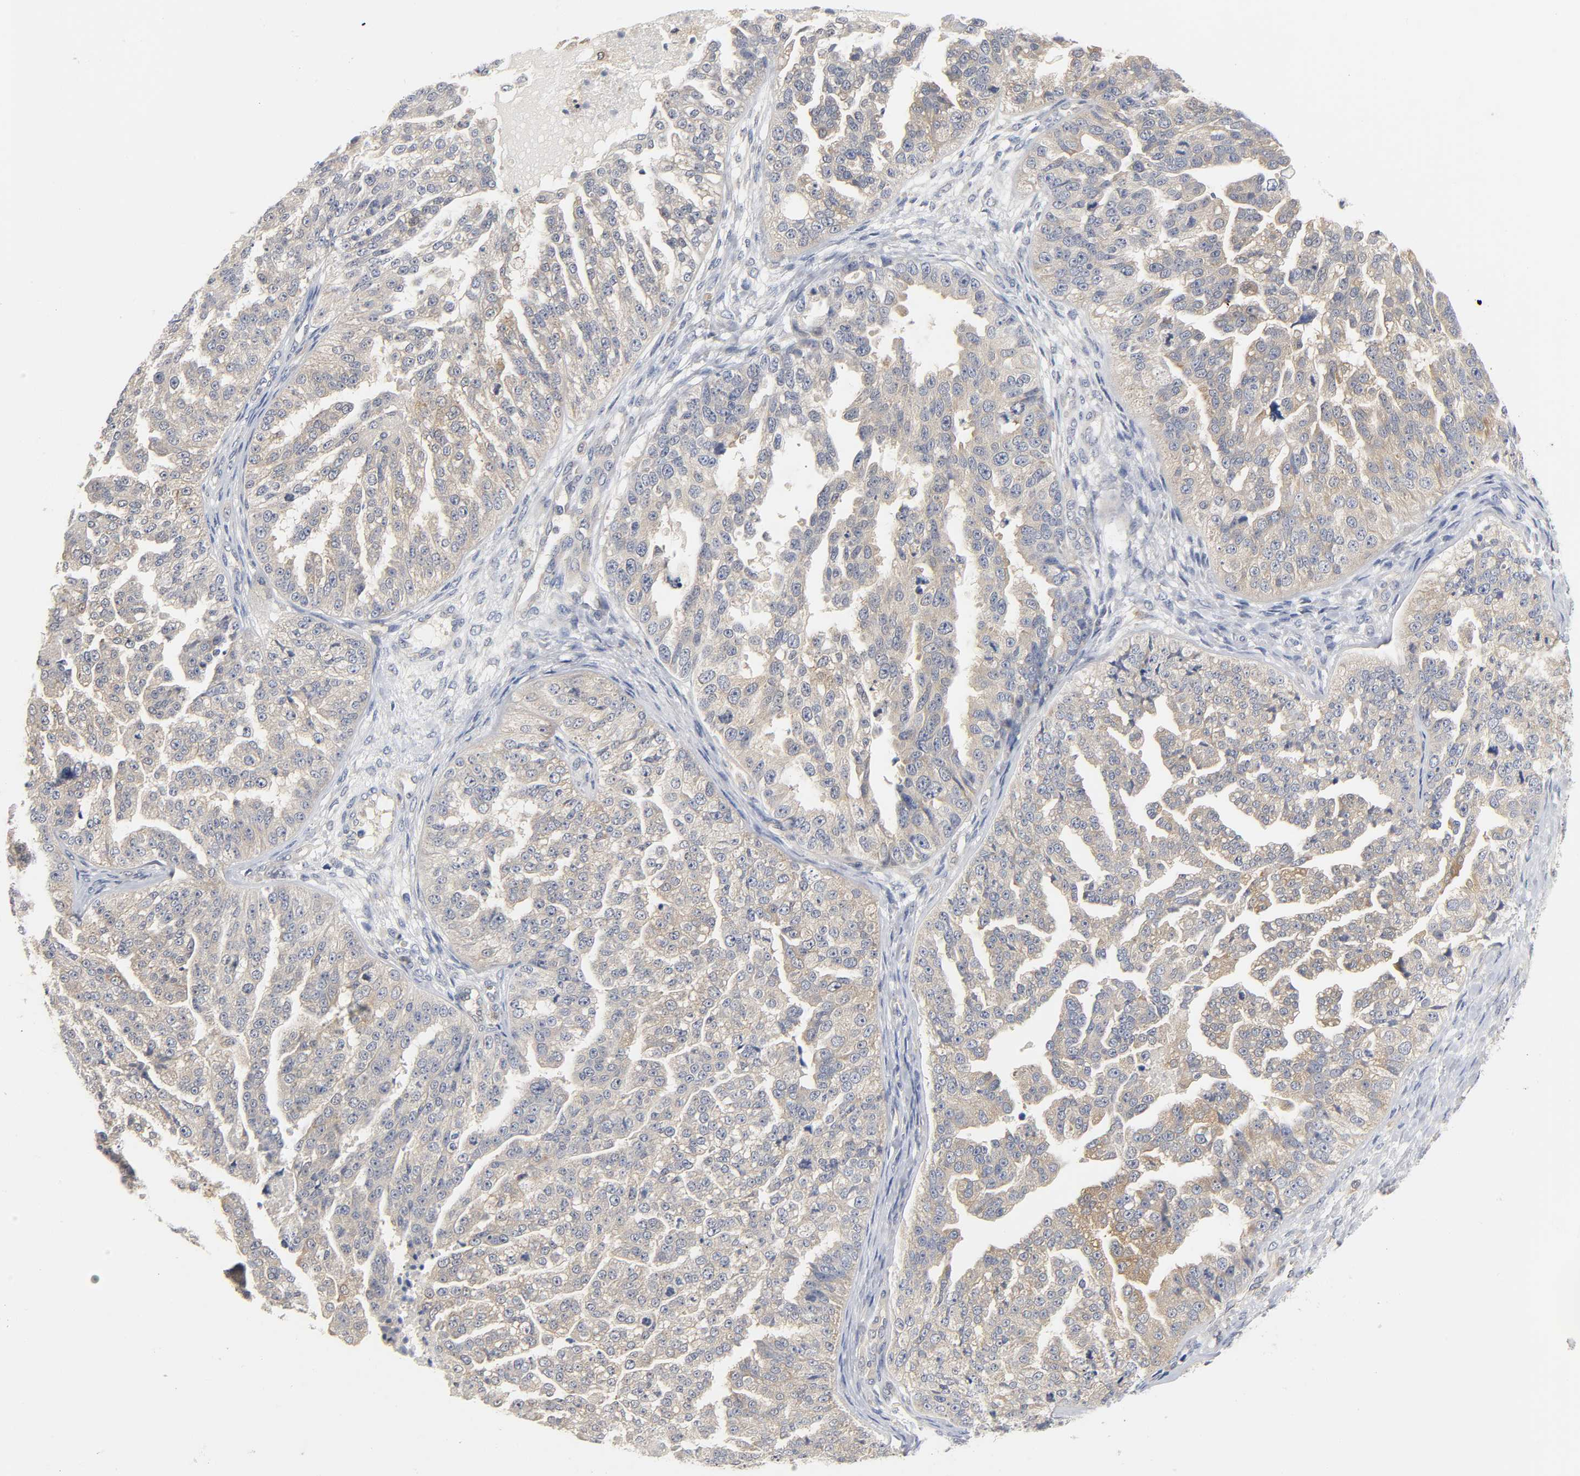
{"staining": {"intensity": "weak", "quantity": ">75%", "location": "cytoplasmic/membranous"}, "tissue": "ovarian cancer", "cell_type": "Tumor cells", "image_type": "cancer", "snomed": [{"axis": "morphology", "description": "Cystadenocarcinoma, serous, NOS"}, {"axis": "topography", "description": "Ovary"}], "caption": "Protein expression analysis of human serous cystadenocarcinoma (ovarian) reveals weak cytoplasmic/membranous expression in about >75% of tumor cells.", "gene": "FYN", "patient": {"sex": "female", "age": 58}}